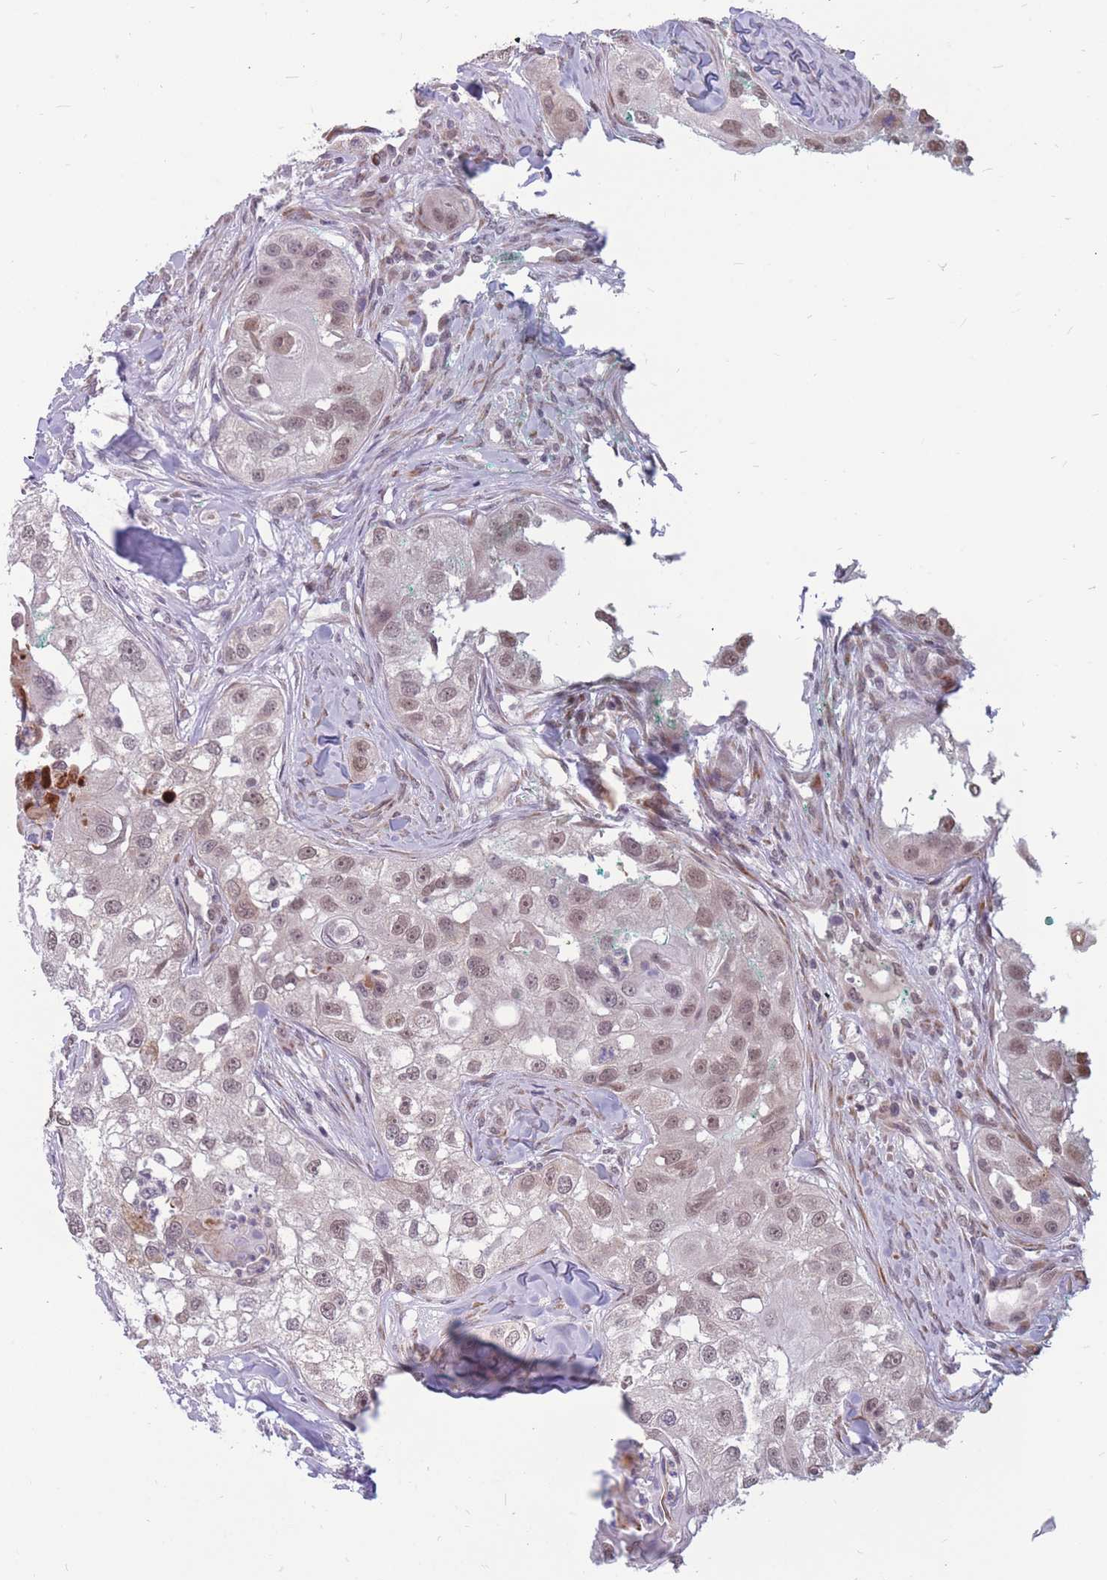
{"staining": {"intensity": "weak", "quantity": ">75%", "location": "nuclear"}, "tissue": "head and neck cancer", "cell_type": "Tumor cells", "image_type": "cancer", "snomed": [{"axis": "morphology", "description": "Normal tissue, NOS"}, {"axis": "morphology", "description": "Squamous cell carcinoma, NOS"}, {"axis": "topography", "description": "Skeletal muscle"}, {"axis": "topography", "description": "Head-Neck"}], "caption": "An immunohistochemistry histopathology image of neoplastic tissue is shown. Protein staining in brown highlights weak nuclear positivity in head and neck cancer within tumor cells.", "gene": "ADD2", "patient": {"sex": "male", "age": 51}}